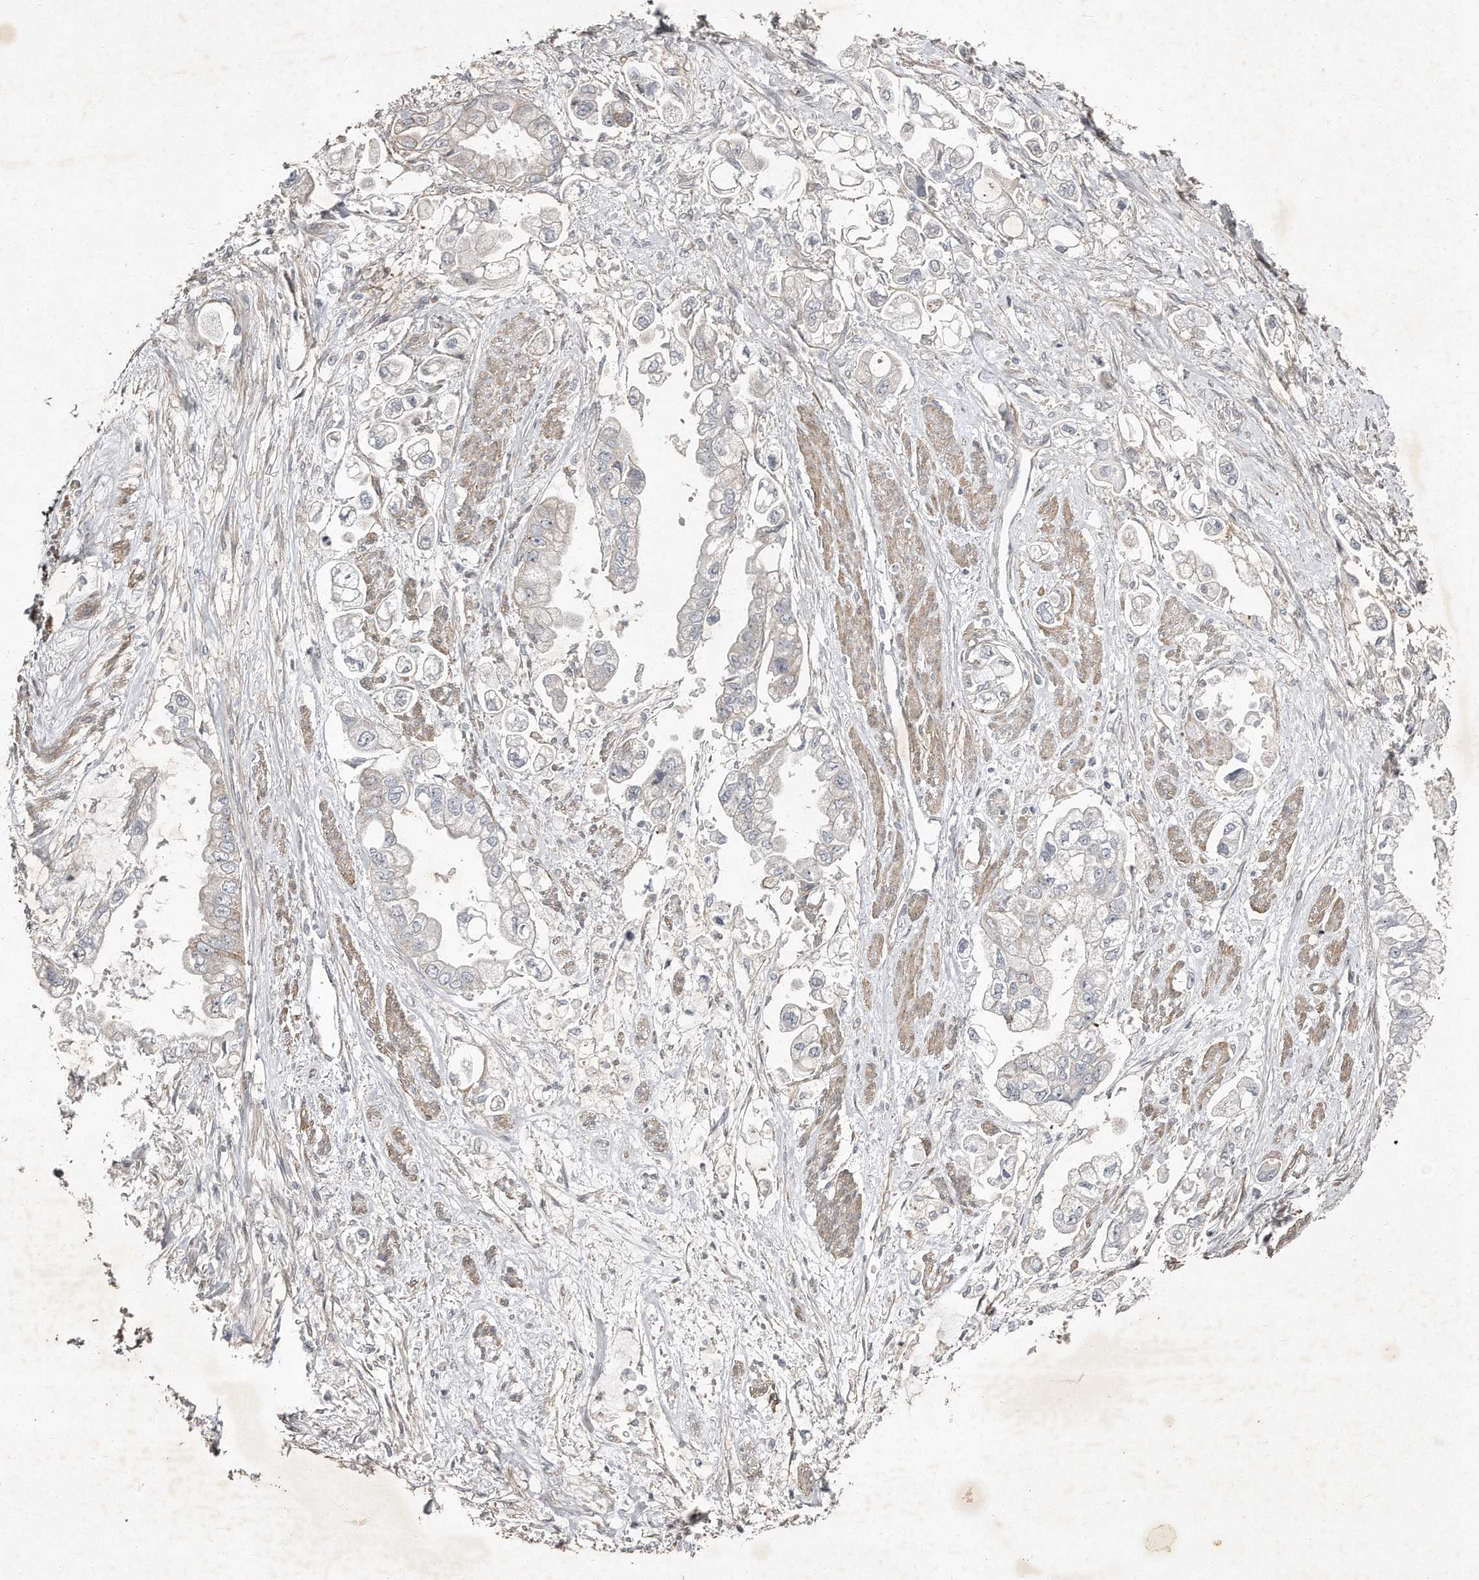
{"staining": {"intensity": "negative", "quantity": "none", "location": "none"}, "tissue": "stomach cancer", "cell_type": "Tumor cells", "image_type": "cancer", "snomed": [{"axis": "morphology", "description": "Adenocarcinoma, NOS"}, {"axis": "topography", "description": "Stomach"}], "caption": "High power microscopy image of an IHC photomicrograph of stomach cancer (adenocarcinoma), revealing no significant positivity in tumor cells.", "gene": "SNAP47", "patient": {"sex": "male", "age": 62}}